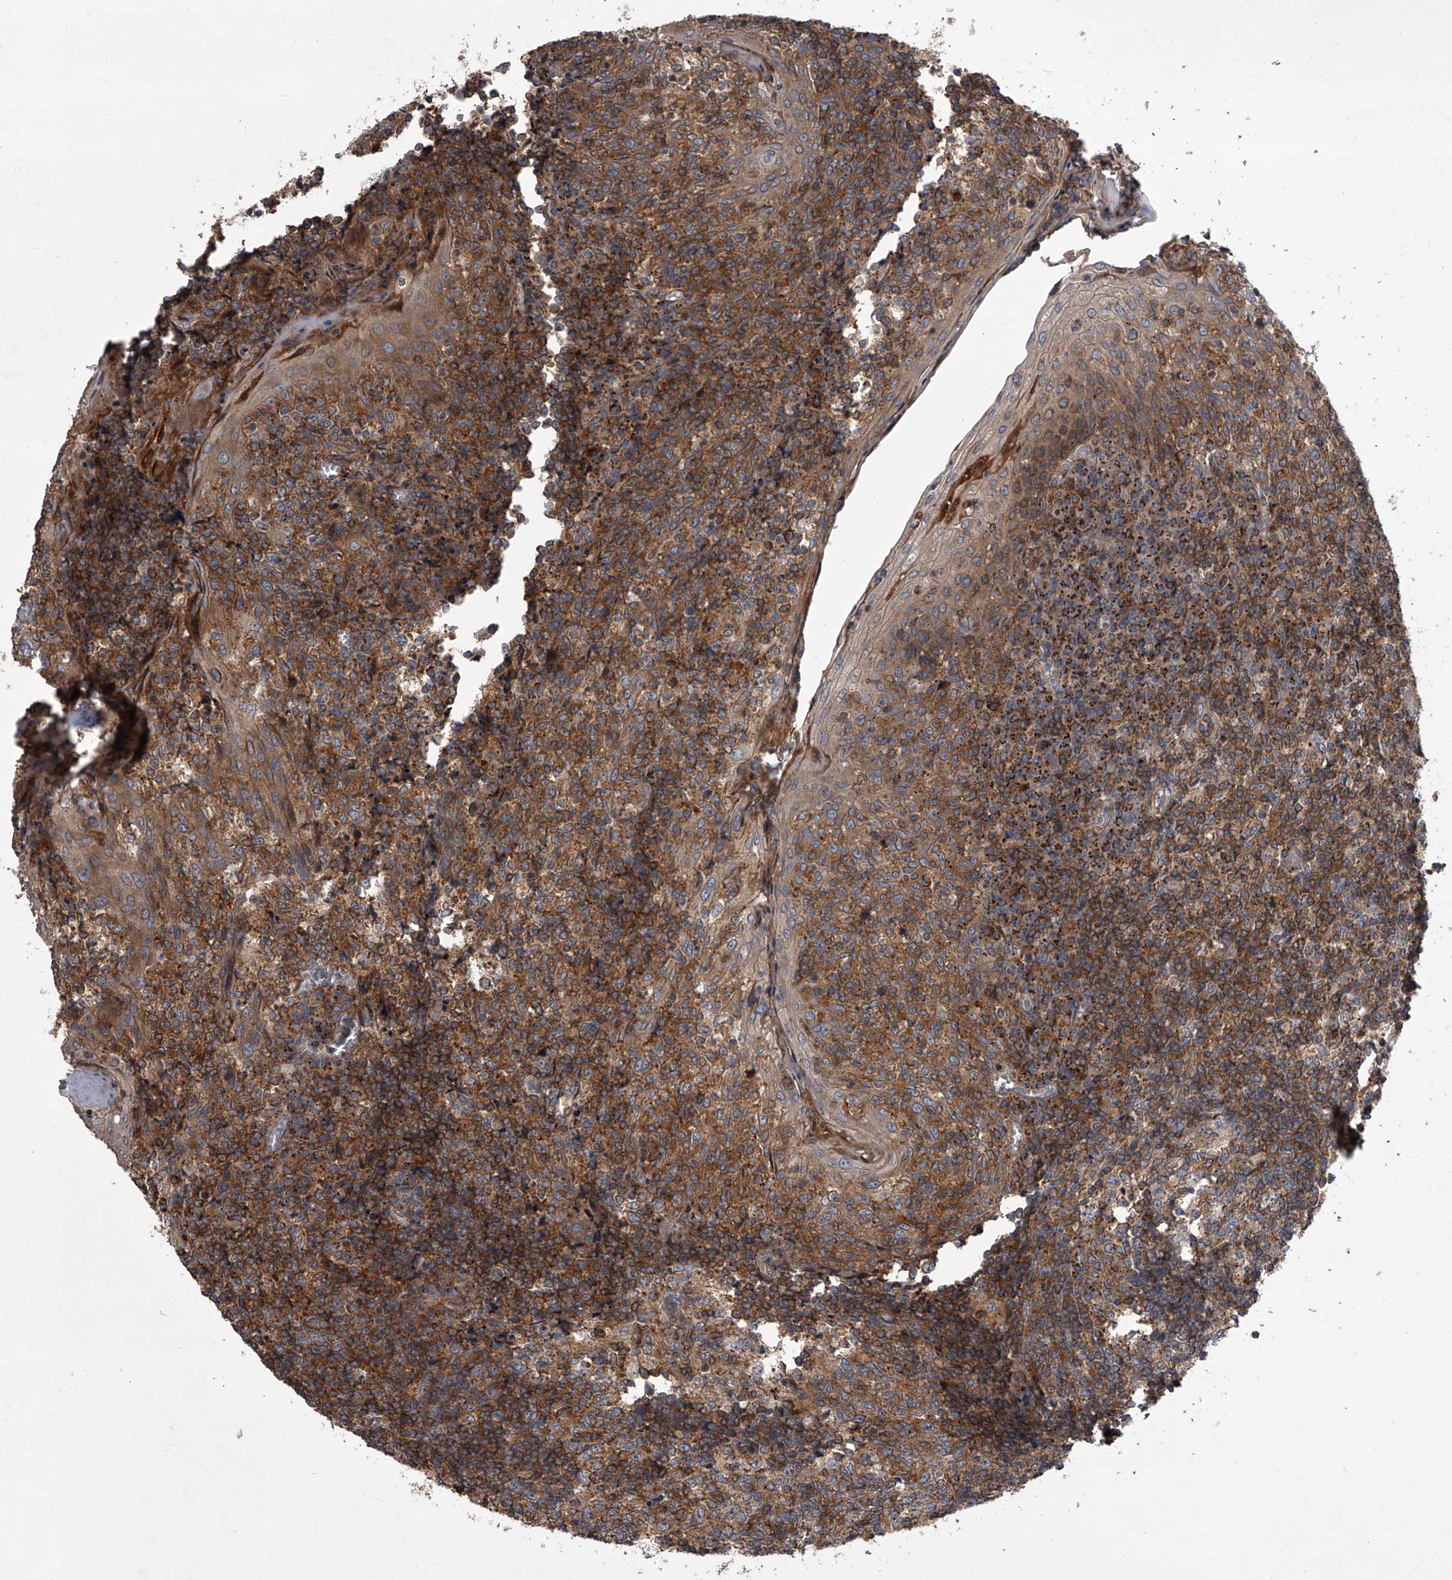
{"staining": {"intensity": "moderate", "quantity": ">75%", "location": "cytoplasmic/membranous"}, "tissue": "tonsil", "cell_type": "Germinal center cells", "image_type": "normal", "snomed": [{"axis": "morphology", "description": "Normal tissue, NOS"}, {"axis": "topography", "description": "Tonsil"}], "caption": "Unremarkable tonsil shows moderate cytoplasmic/membranous staining in approximately >75% of germinal center cells, visualized by immunohistochemistry.", "gene": "USP47", "patient": {"sex": "female", "age": 19}}